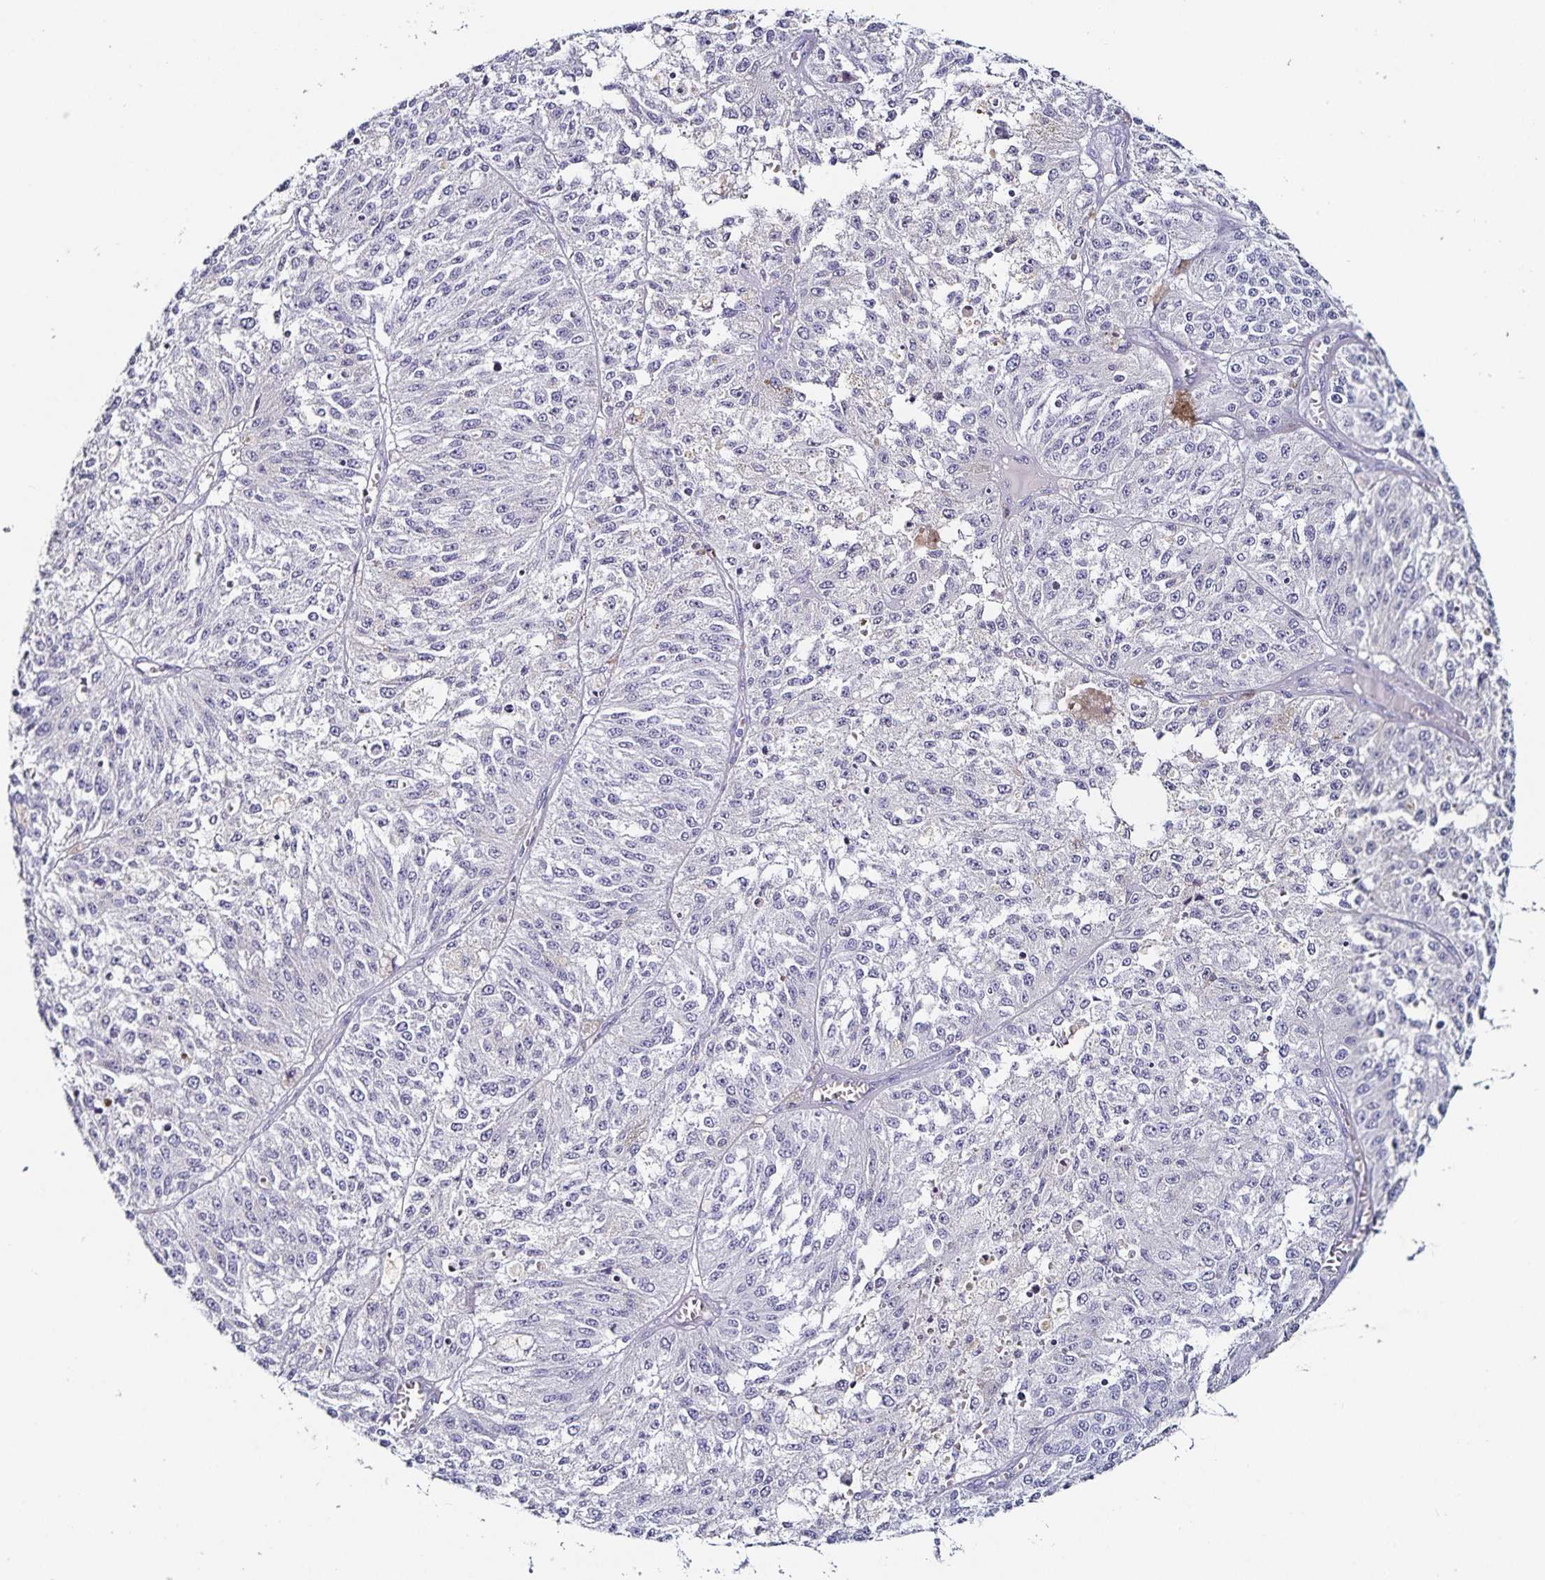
{"staining": {"intensity": "negative", "quantity": "none", "location": "none"}, "tissue": "melanoma", "cell_type": "Tumor cells", "image_type": "cancer", "snomed": [{"axis": "morphology", "description": "Malignant melanoma, Metastatic site"}, {"axis": "topography", "description": "Lymph node"}], "caption": "Malignant melanoma (metastatic site) was stained to show a protein in brown. There is no significant expression in tumor cells.", "gene": "TSPAN7", "patient": {"sex": "female", "age": 64}}